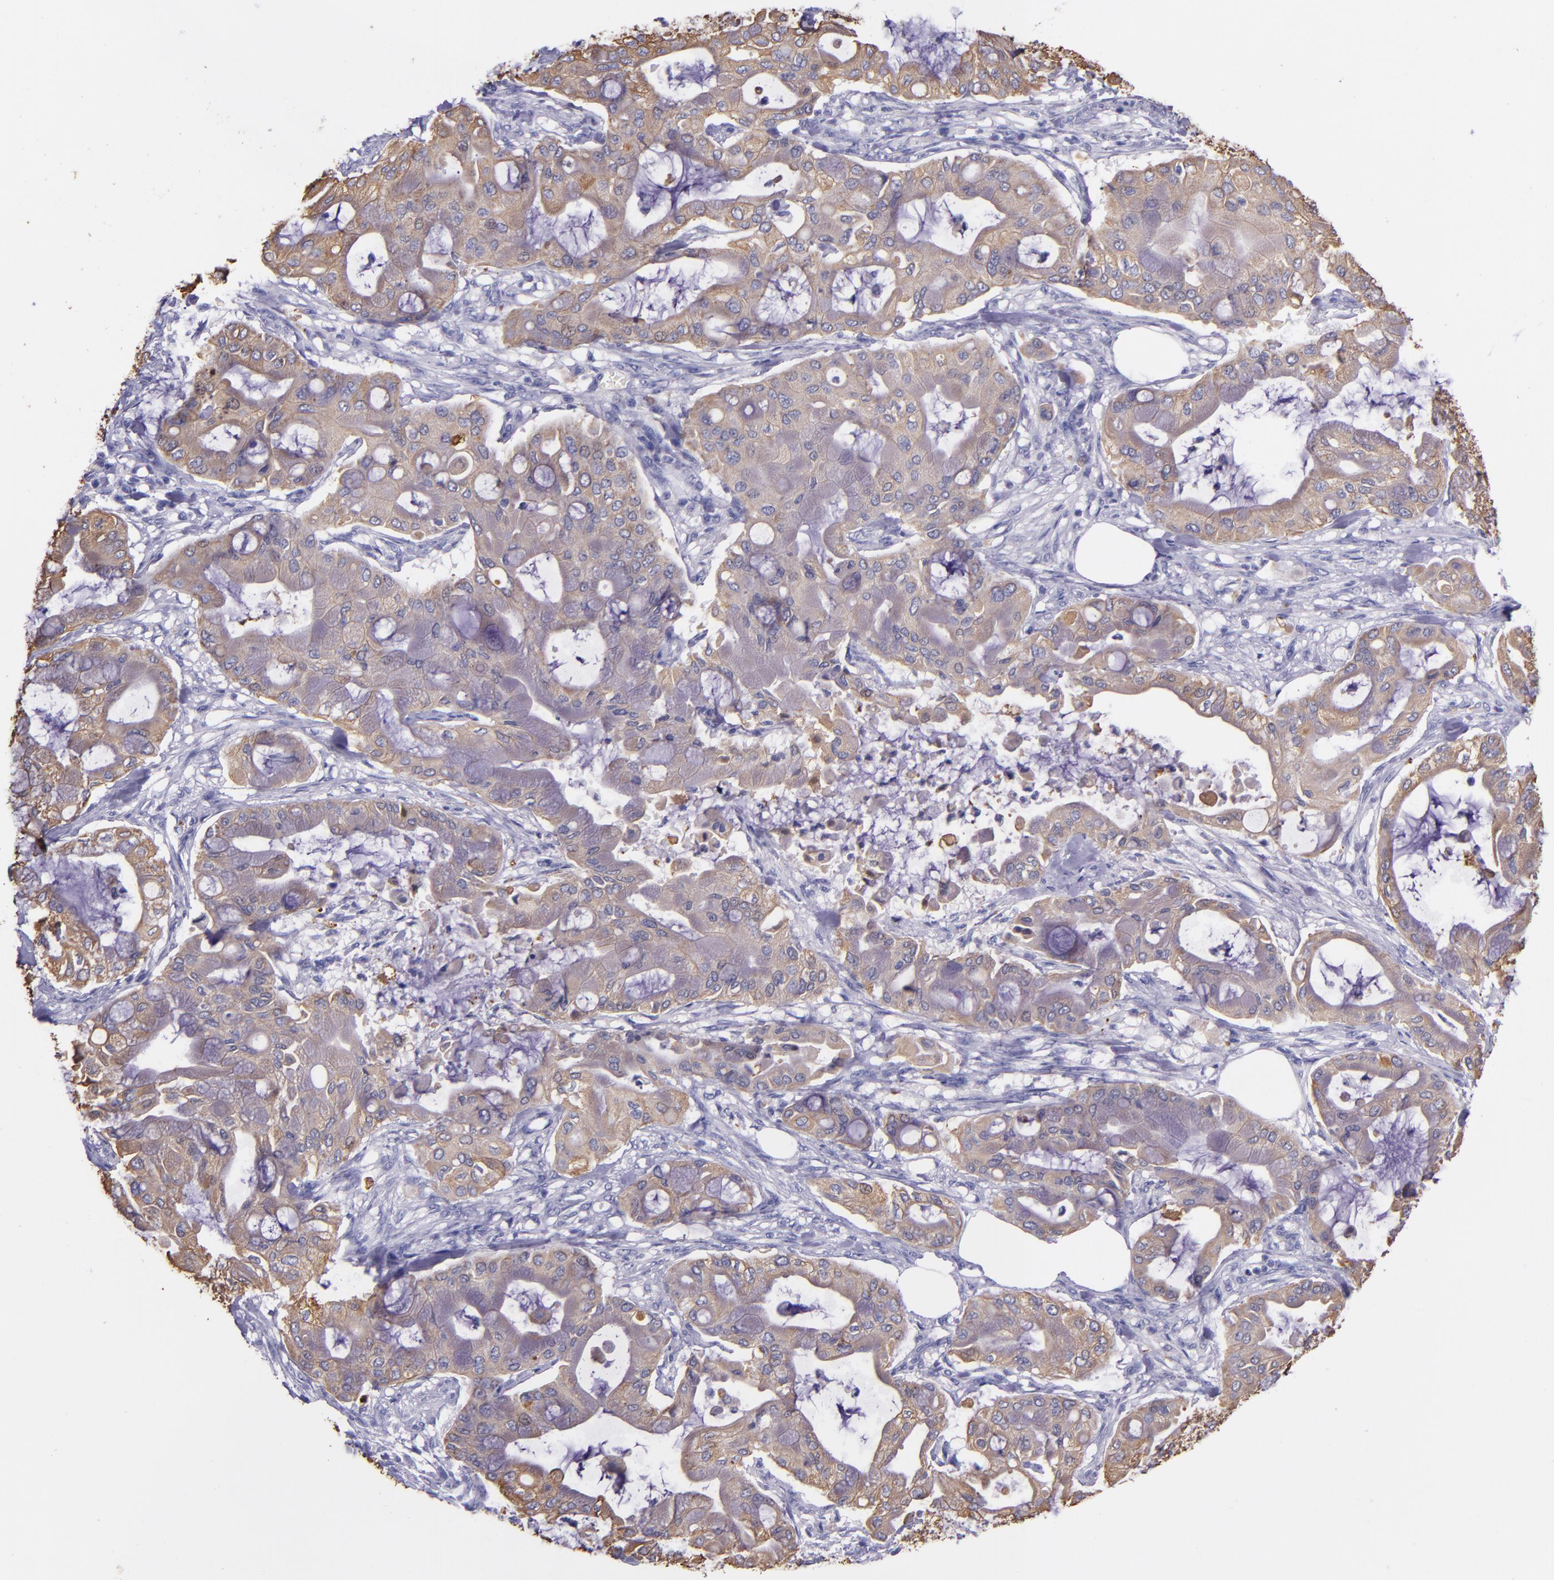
{"staining": {"intensity": "moderate", "quantity": ">75%", "location": "cytoplasmic/membranous"}, "tissue": "pancreatic cancer", "cell_type": "Tumor cells", "image_type": "cancer", "snomed": [{"axis": "morphology", "description": "Adenocarcinoma, NOS"}, {"axis": "morphology", "description": "Adenocarcinoma, metastatic, NOS"}, {"axis": "topography", "description": "Lymph node"}, {"axis": "topography", "description": "Pancreas"}, {"axis": "topography", "description": "Duodenum"}], "caption": "Protein expression by immunohistochemistry (IHC) shows moderate cytoplasmic/membranous expression in approximately >75% of tumor cells in adenocarcinoma (pancreatic). The staining is performed using DAB (3,3'-diaminobenzidine) brown chromogen to label protein expression. The nuclei are counter-stained blue using hematoxylin.", "gene": "KRT4", "patient": {"sex": "female", "age": 64}}